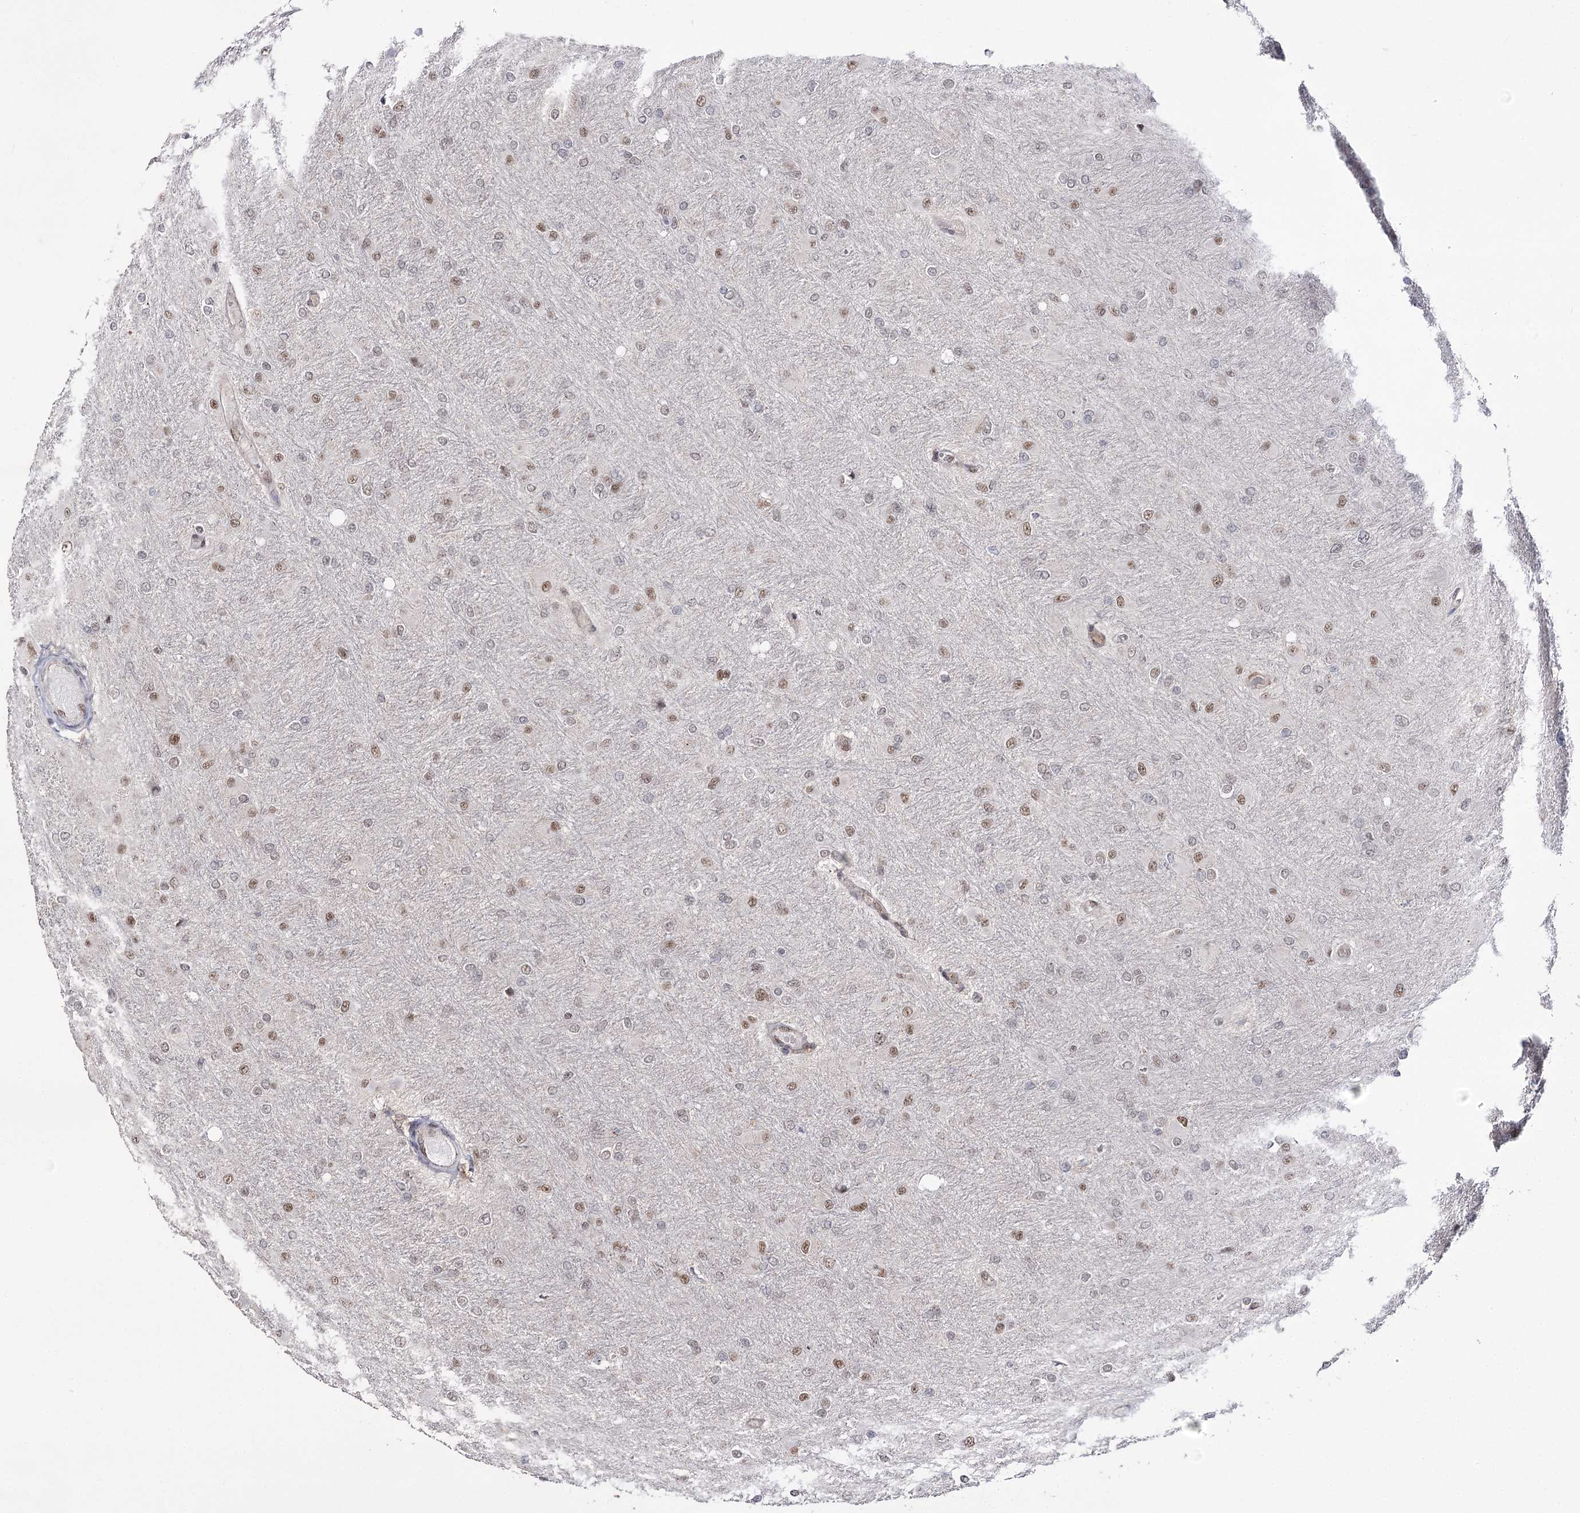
{"staining": {"intensity": "weak", "quantity": "25%-75%", "location": "nuclear"}, "tissue": "glioma", "cell_type": "Tumor cells", "image_type": "cancer", "snomed": [{"axis": "morphology", "description": "Glioma, malignant, High grade"}, {"axis": "topography", "description": "Cerebral cortex"}], "caption": "A low amount of weak nuclear positivity is seen in approximately 25%-75% of tumor cells in glioma tissue.", "gene": "VGLL4", "patient": {"sex": "female", "age": 36}}